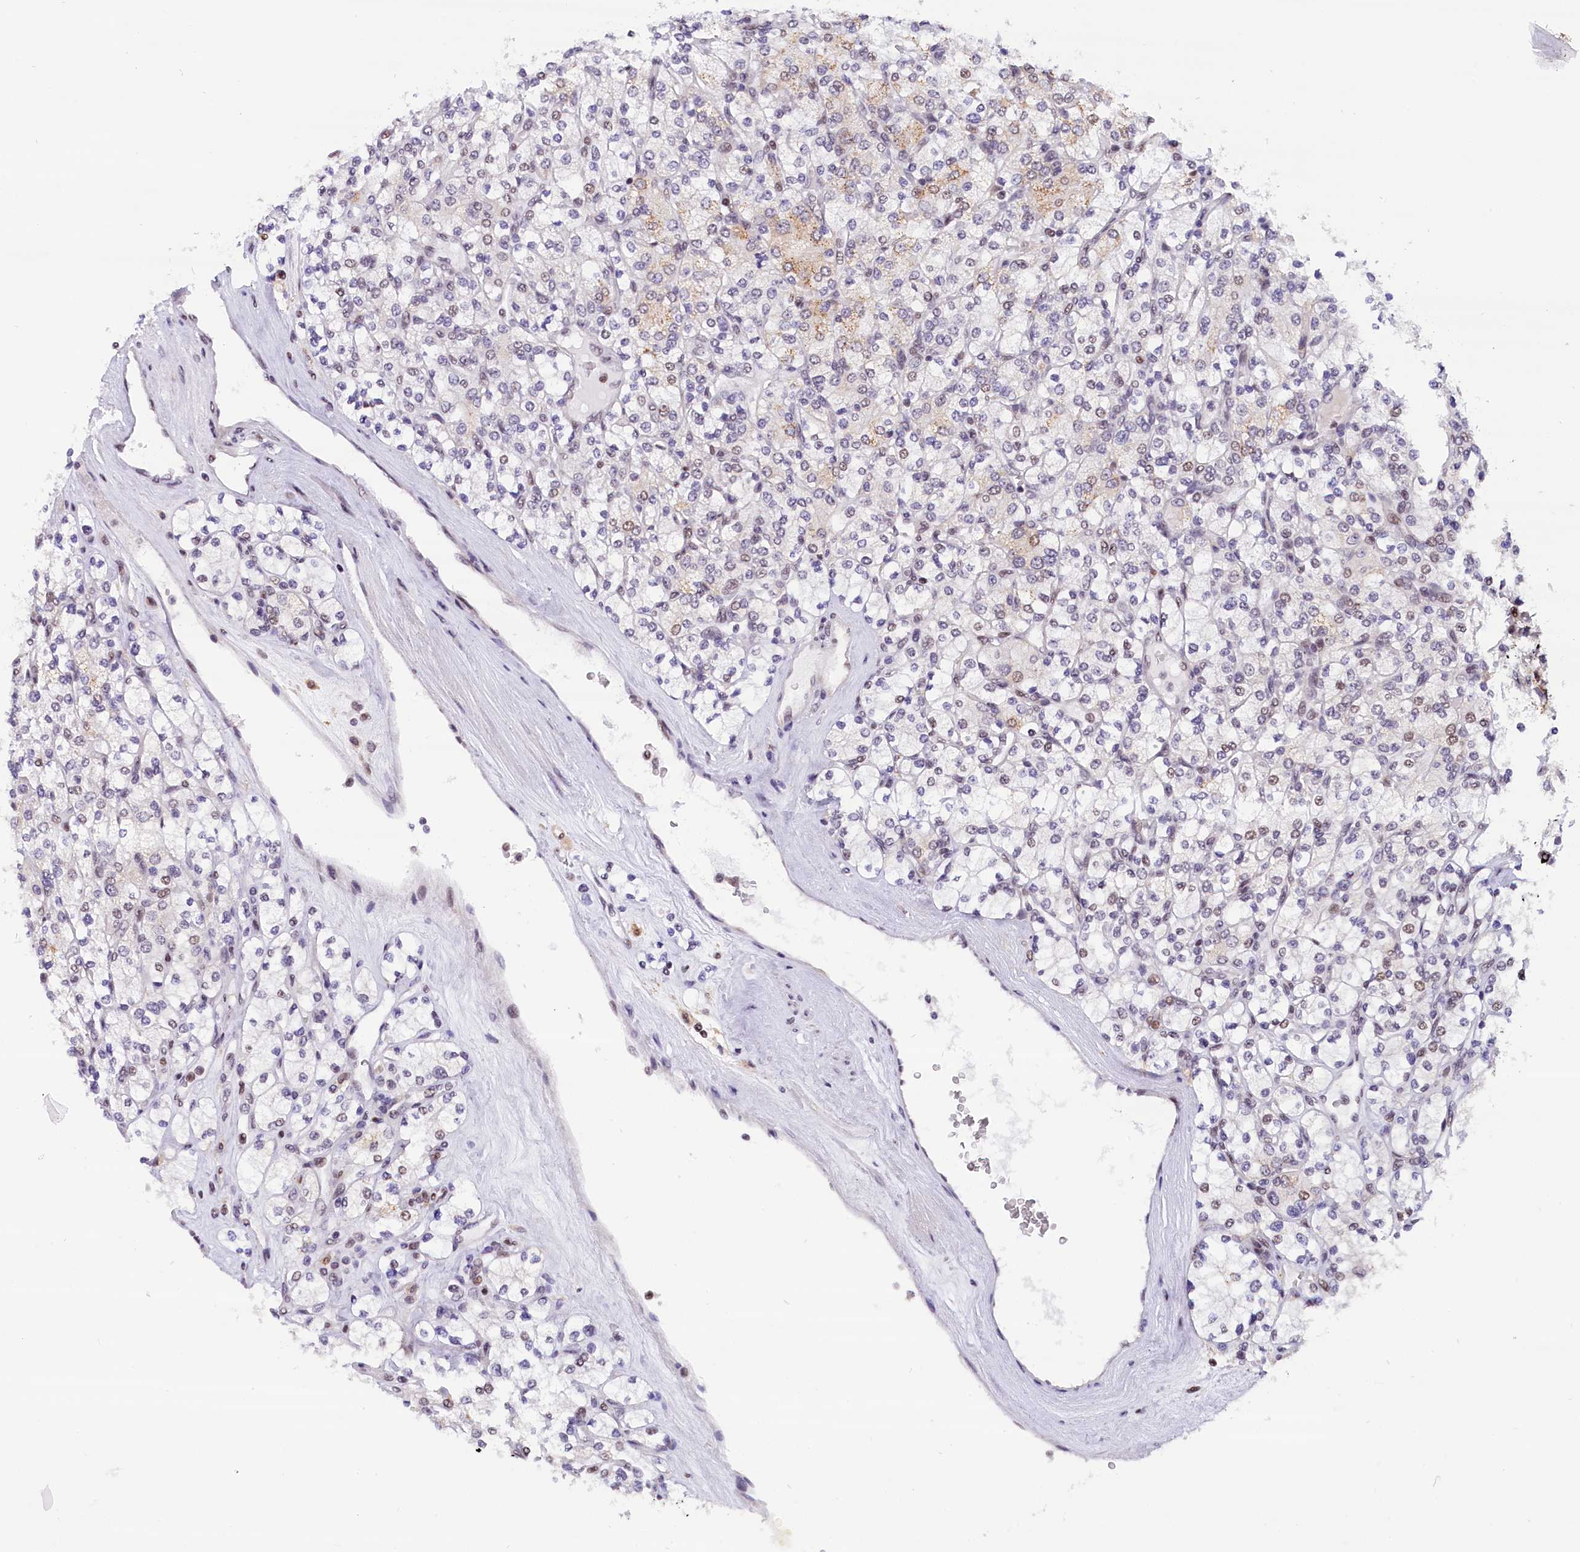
{"staining": {"intensity": "weak", "quantity": "25%-75%", "location": "cytoplasmic/membranous,nuclear"}, "tissue": "renal cancer", "cell_type": "Tumor cells", "image_type": "cancer", "snomed": [{"axis": "morphology", "description": "Adenocarcinoma, NOS"}, {"axis": "topography", "description": "Kidney"}], "caption": "A high-resolution photomicrograph shows immunohistochemistry (IHC) staining of renal cancer, which shows weak cytoplasmic/membranous and nuclear staining in about 25%-75% of tumor cells.", "gene": "CDYL2", "patient": {"sex": "male", "age": 77}}